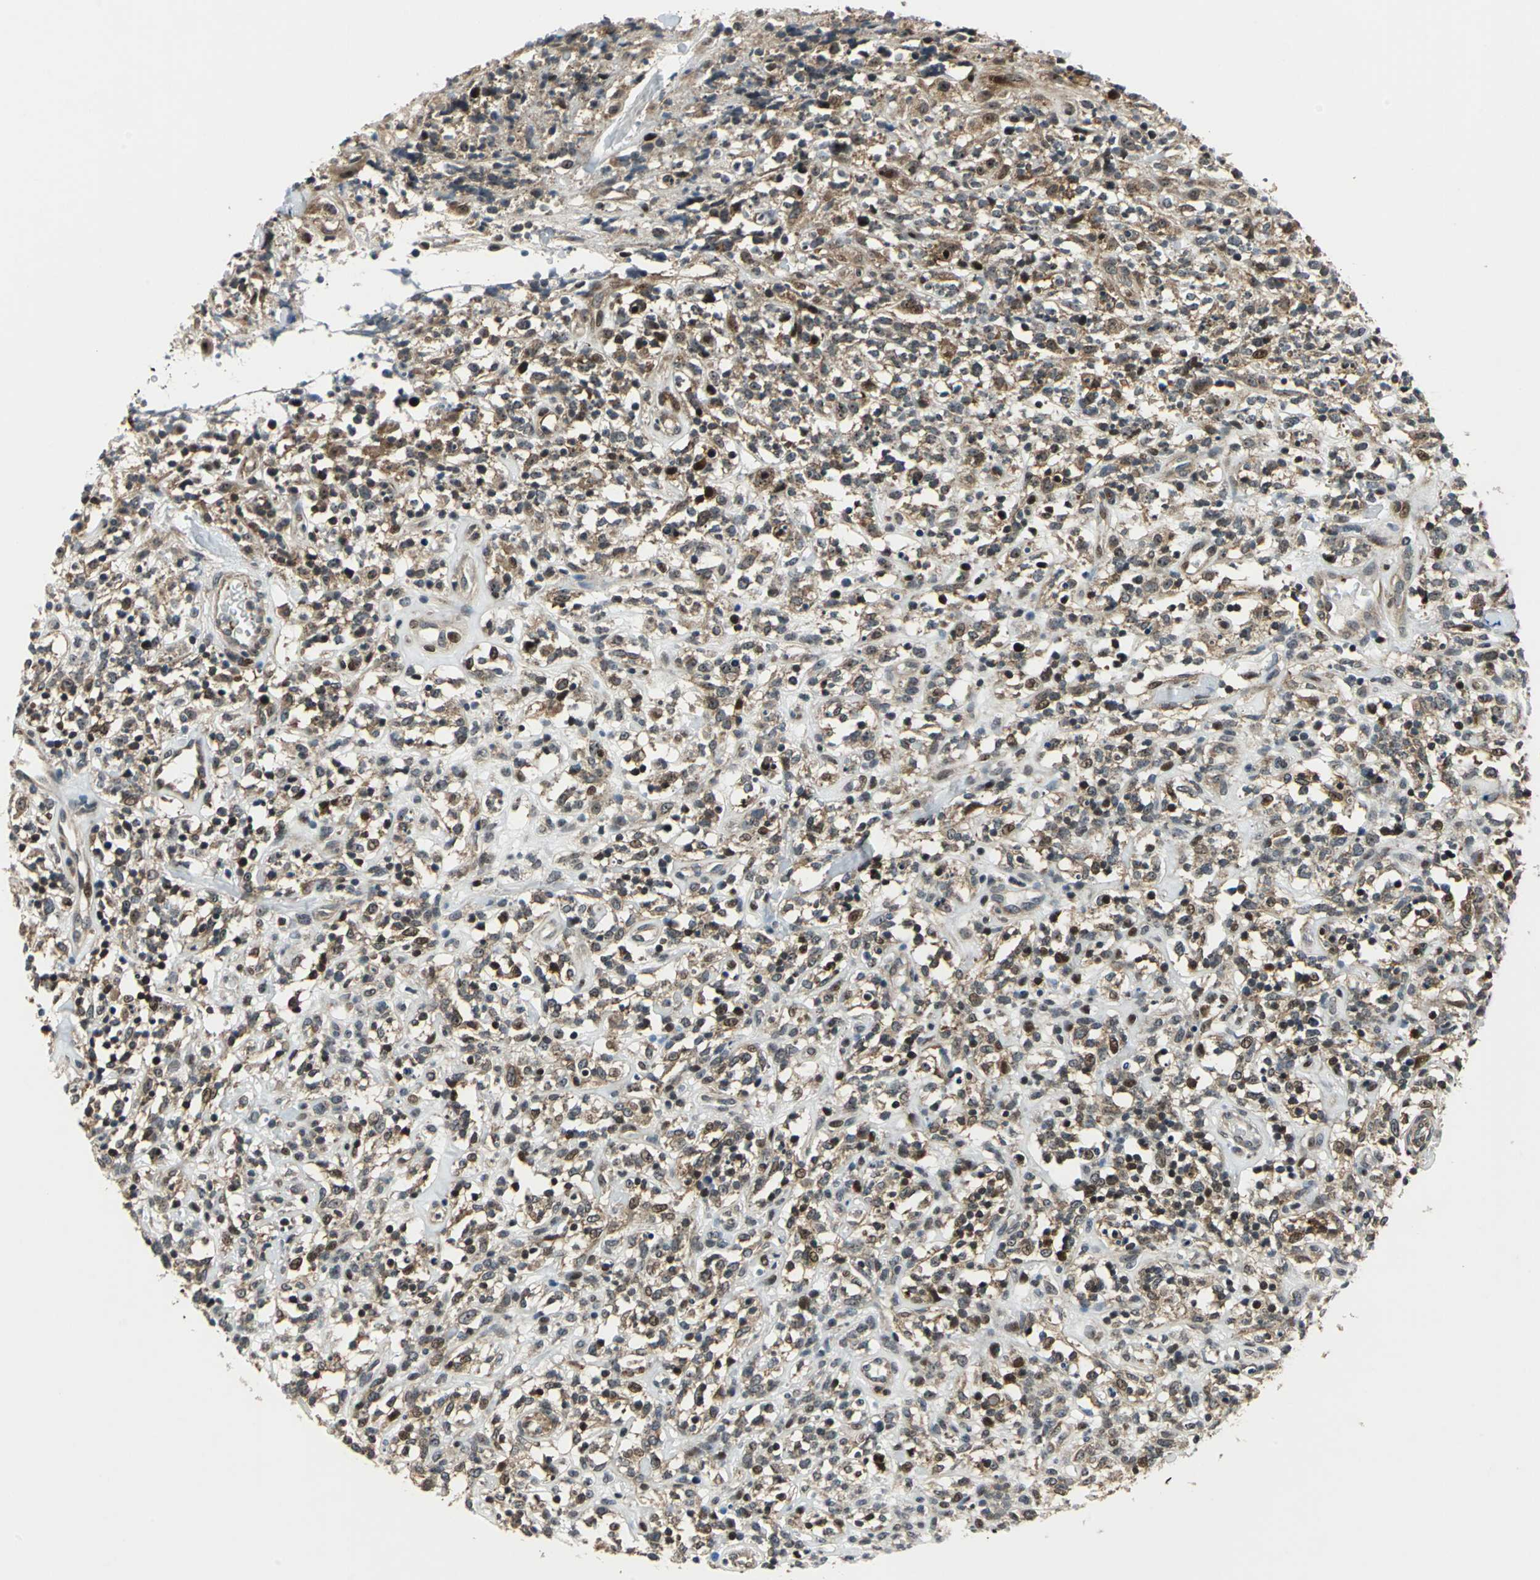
{"staining": {"intensity": "moderate", "quantity": "25%-75%", "location": "cytoplasmic/membranous,nuclear"}, "tissue": "lymphoma", "cell_type": "Tumor cells", "image_type": "cancer", "snomed": [{"axis": "morphology", "description": "Malignant lymphoma, non-Hodgkin's type, High grade"}, {"axis": "topography", "description": "Lymph node"}], "caption": "High-grade malignant lymphoma, non-Hodgkin's type was stained to show a protein in brown. There is medium levels of moderate cytoplasmic/membranous and nuclear expression in approximately 25%-75% of tumor cells.", "gene": "AATF", "patient": {"sex": "female", "age": 73}}